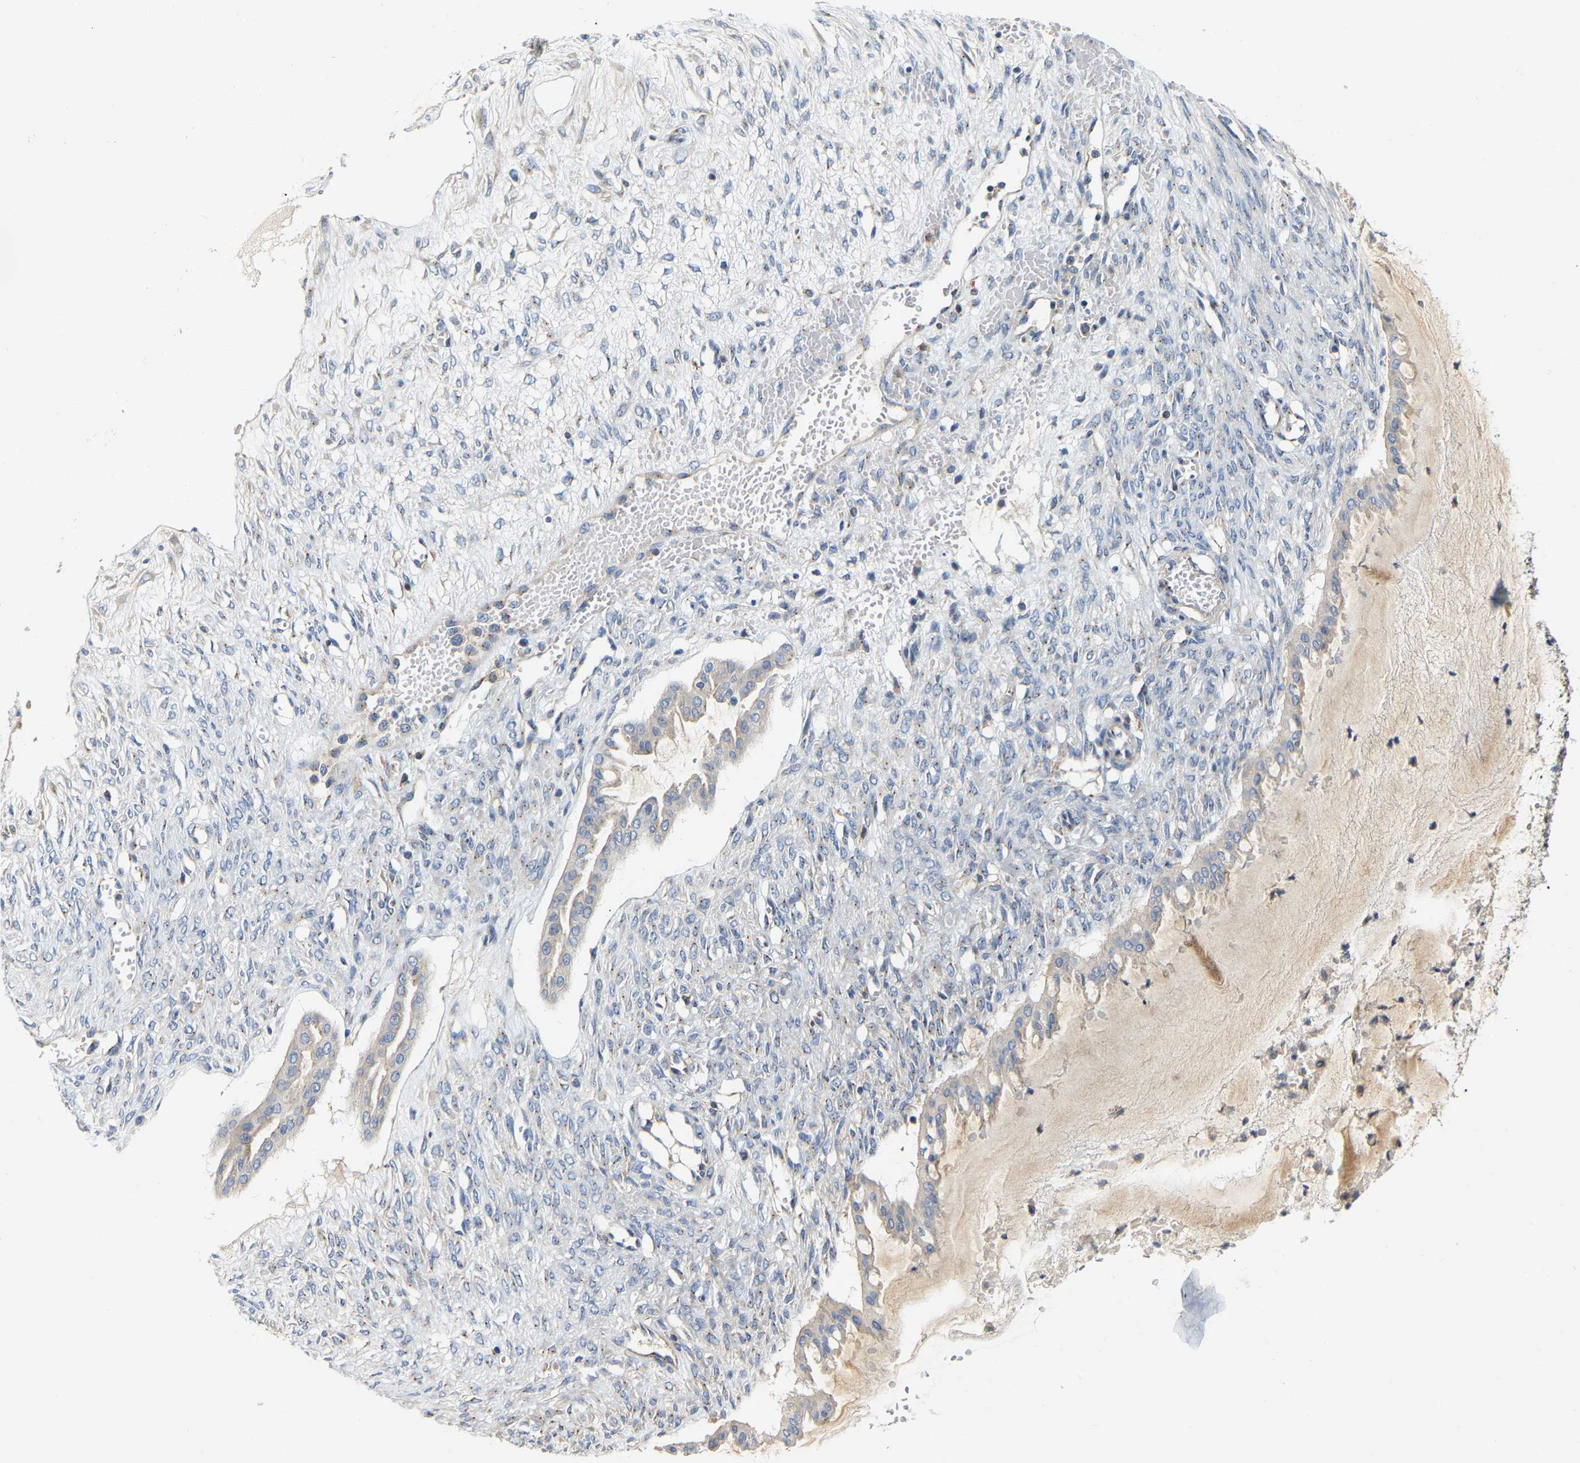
{"staining": {"intensity": "weak", "quantity": "<25%", "location": "cytoplasmic/membranous"}, "tissue": "ovarian cancer", "cell_type": "Tumor cells", "image_type": "cancer", "snomed": [{"axis": "morphology", "description": "Cystadenocarcinoma, mucinous, NOS"}, {"axis": "topography", "description": "Ovary"}], "caption": "Ovarian cancer was stained to show a protein in brown. There is no significant positivity in tumor cells.", "gene": "PCNT", "patient": {"sex": "female", "age": 73}}